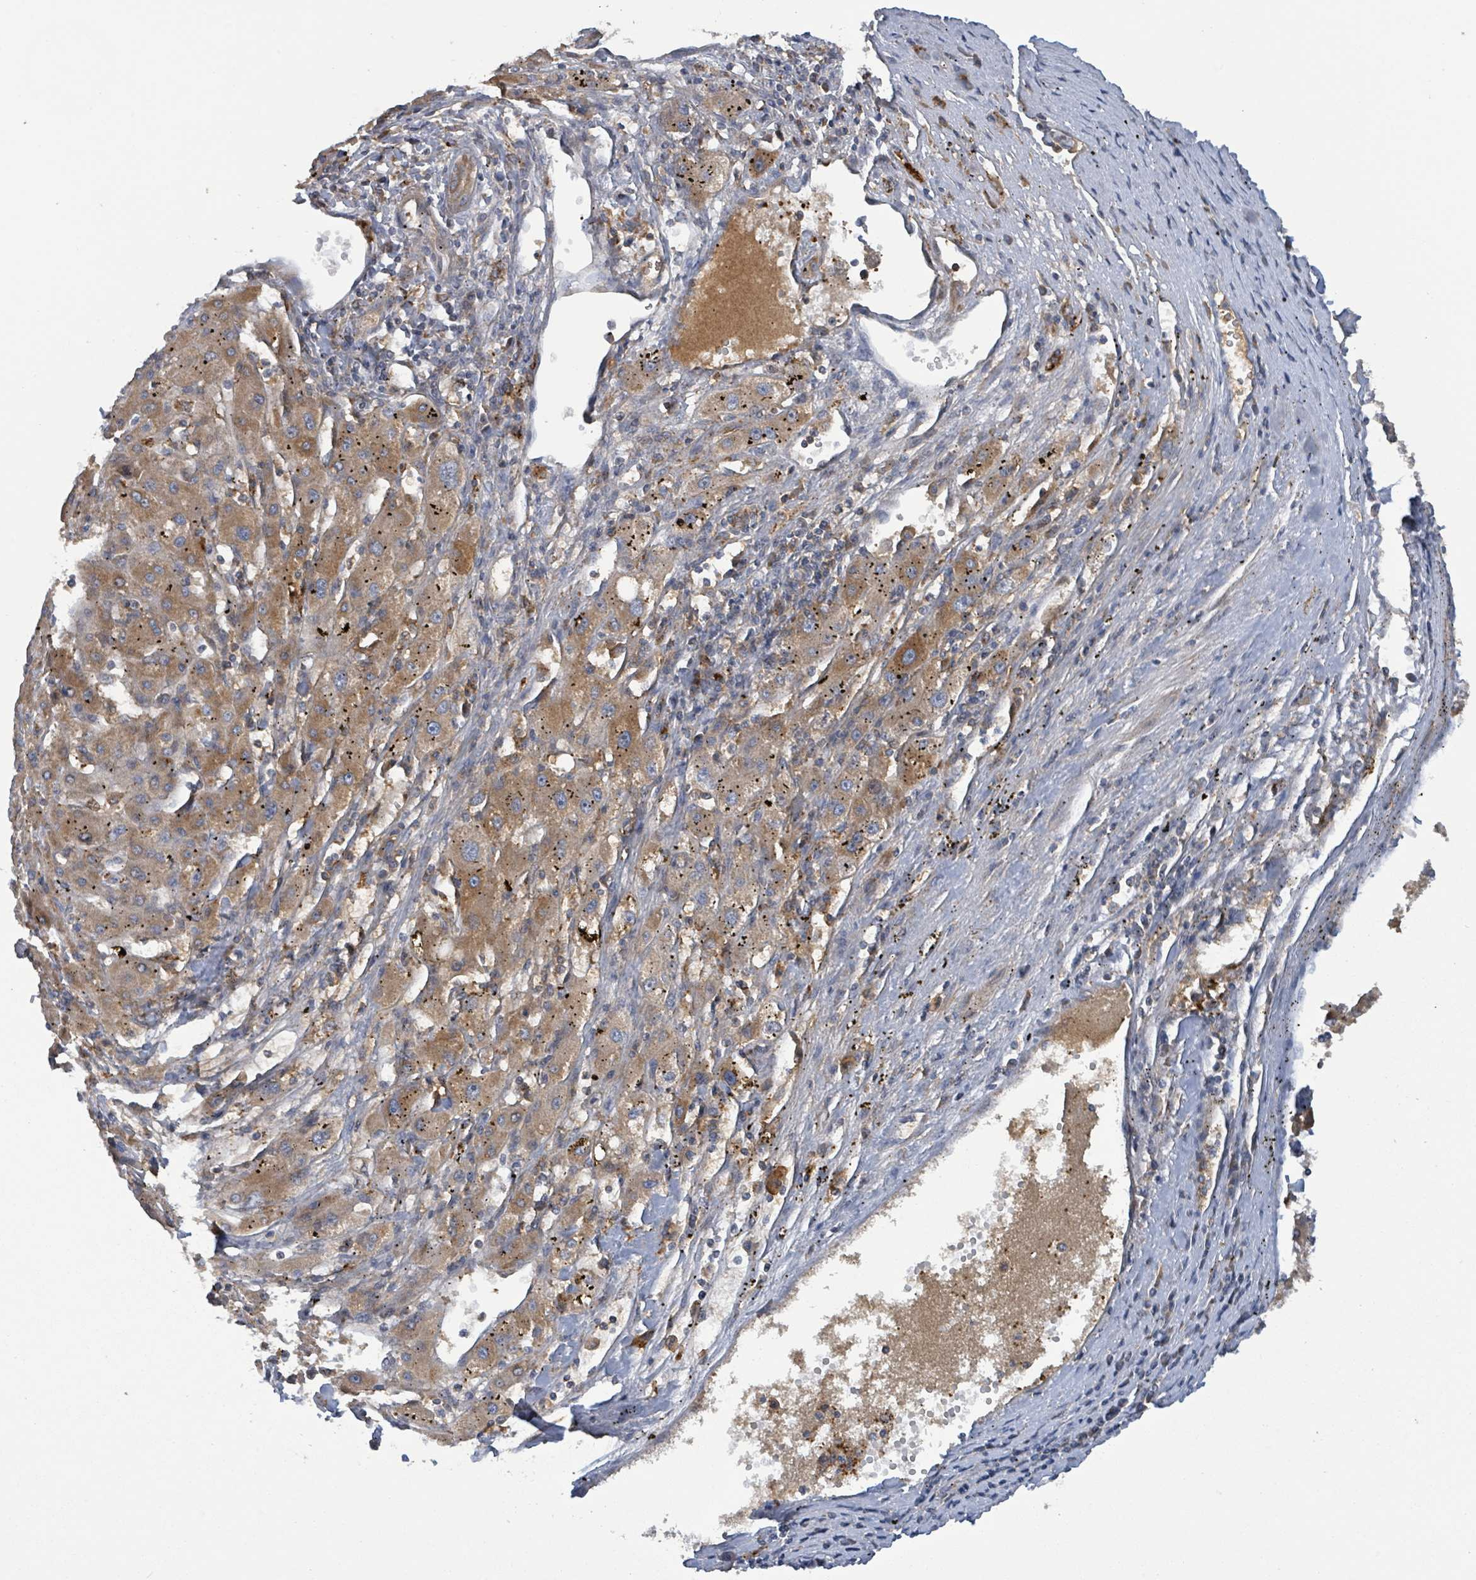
{"staining": {"intensity": "moderate", "quantity": ">75%", "location": "cytoplasmic/membranous"}, "tissue": "liver cancer", "cell_type": "Tumor cells", "image_type": "cancer", "snomed": [{"axis": "morphology", "description": "Carcinoma, Hepatocellular, NOS"}, {"axis": "topography", "description": "Liver"}], "caption": "A brown stain highlights moderate cytoplasmic/membranous expression of a protein in human hepatocellular carcinoma (liver) tumor cells.", "gene": "PLAAT1", "patient": {"sex": "male", "age": 72}}